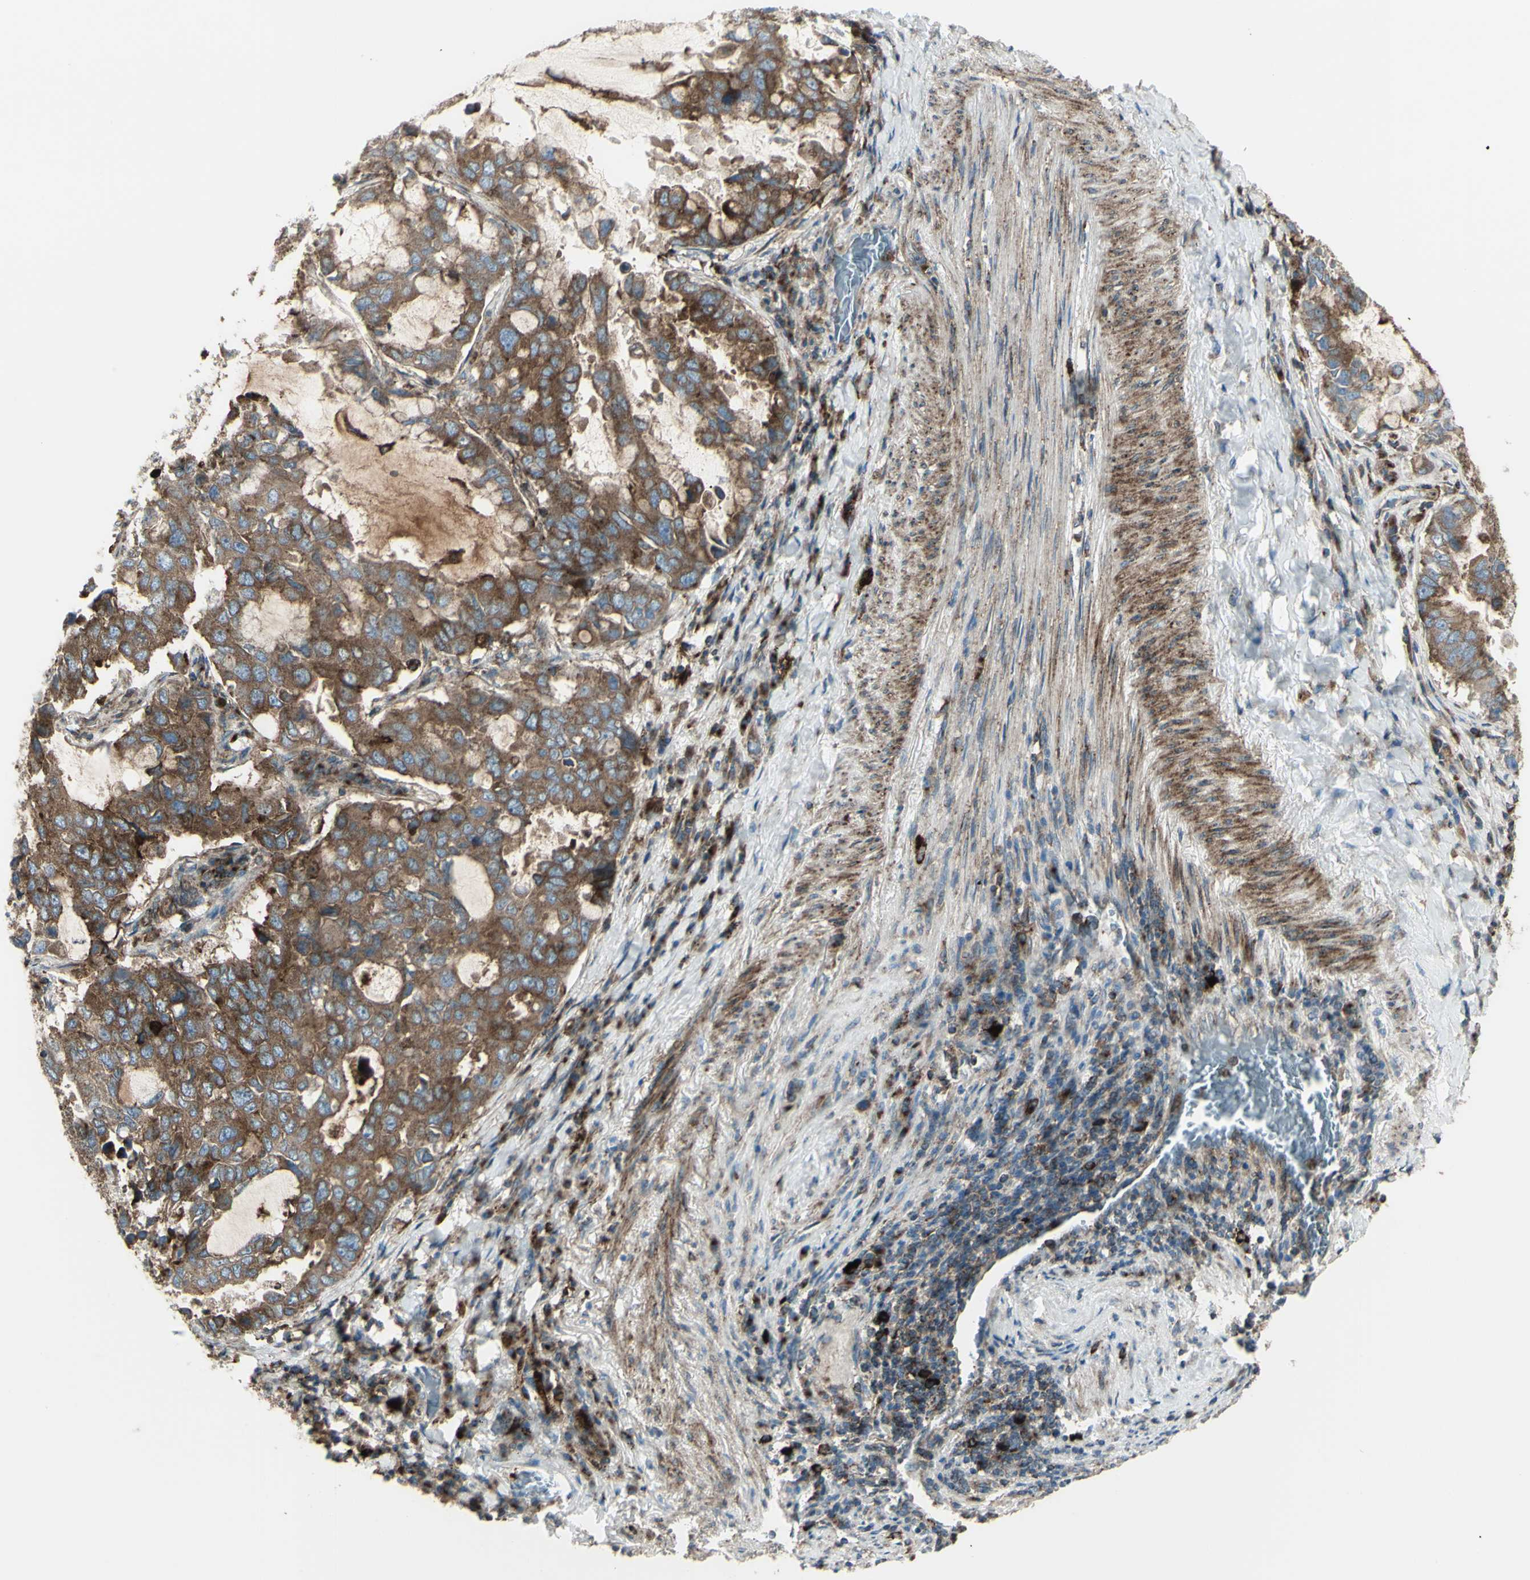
{"staining": {"intensity": "moderate", "quantity": ">75%", "location": "cytoplasmic/membranous"}, "tissue": "lung cancer", "cell_type": "Tumor cells", "image_type": "cancer", "snomed": [{"axis": "morphology", "description": "Adenocarcinoma, NOS"}, {"axis": "topography", "description": "Lung"}], "caption": "Immunohistochemistry (IHC) of lung adenocarcinoma reveals medium levels of moderate cytoplasmic/membranous positivity in about >75% of tumor cells. The staining is performed using DAB (3,3'-diaminobenzidine) brown chromogen to label protein expression. The nuclei are counter-stained blue using hematoxylin.", "gene": "NAPA", "patient": {"sex": "male", "age": 64}}